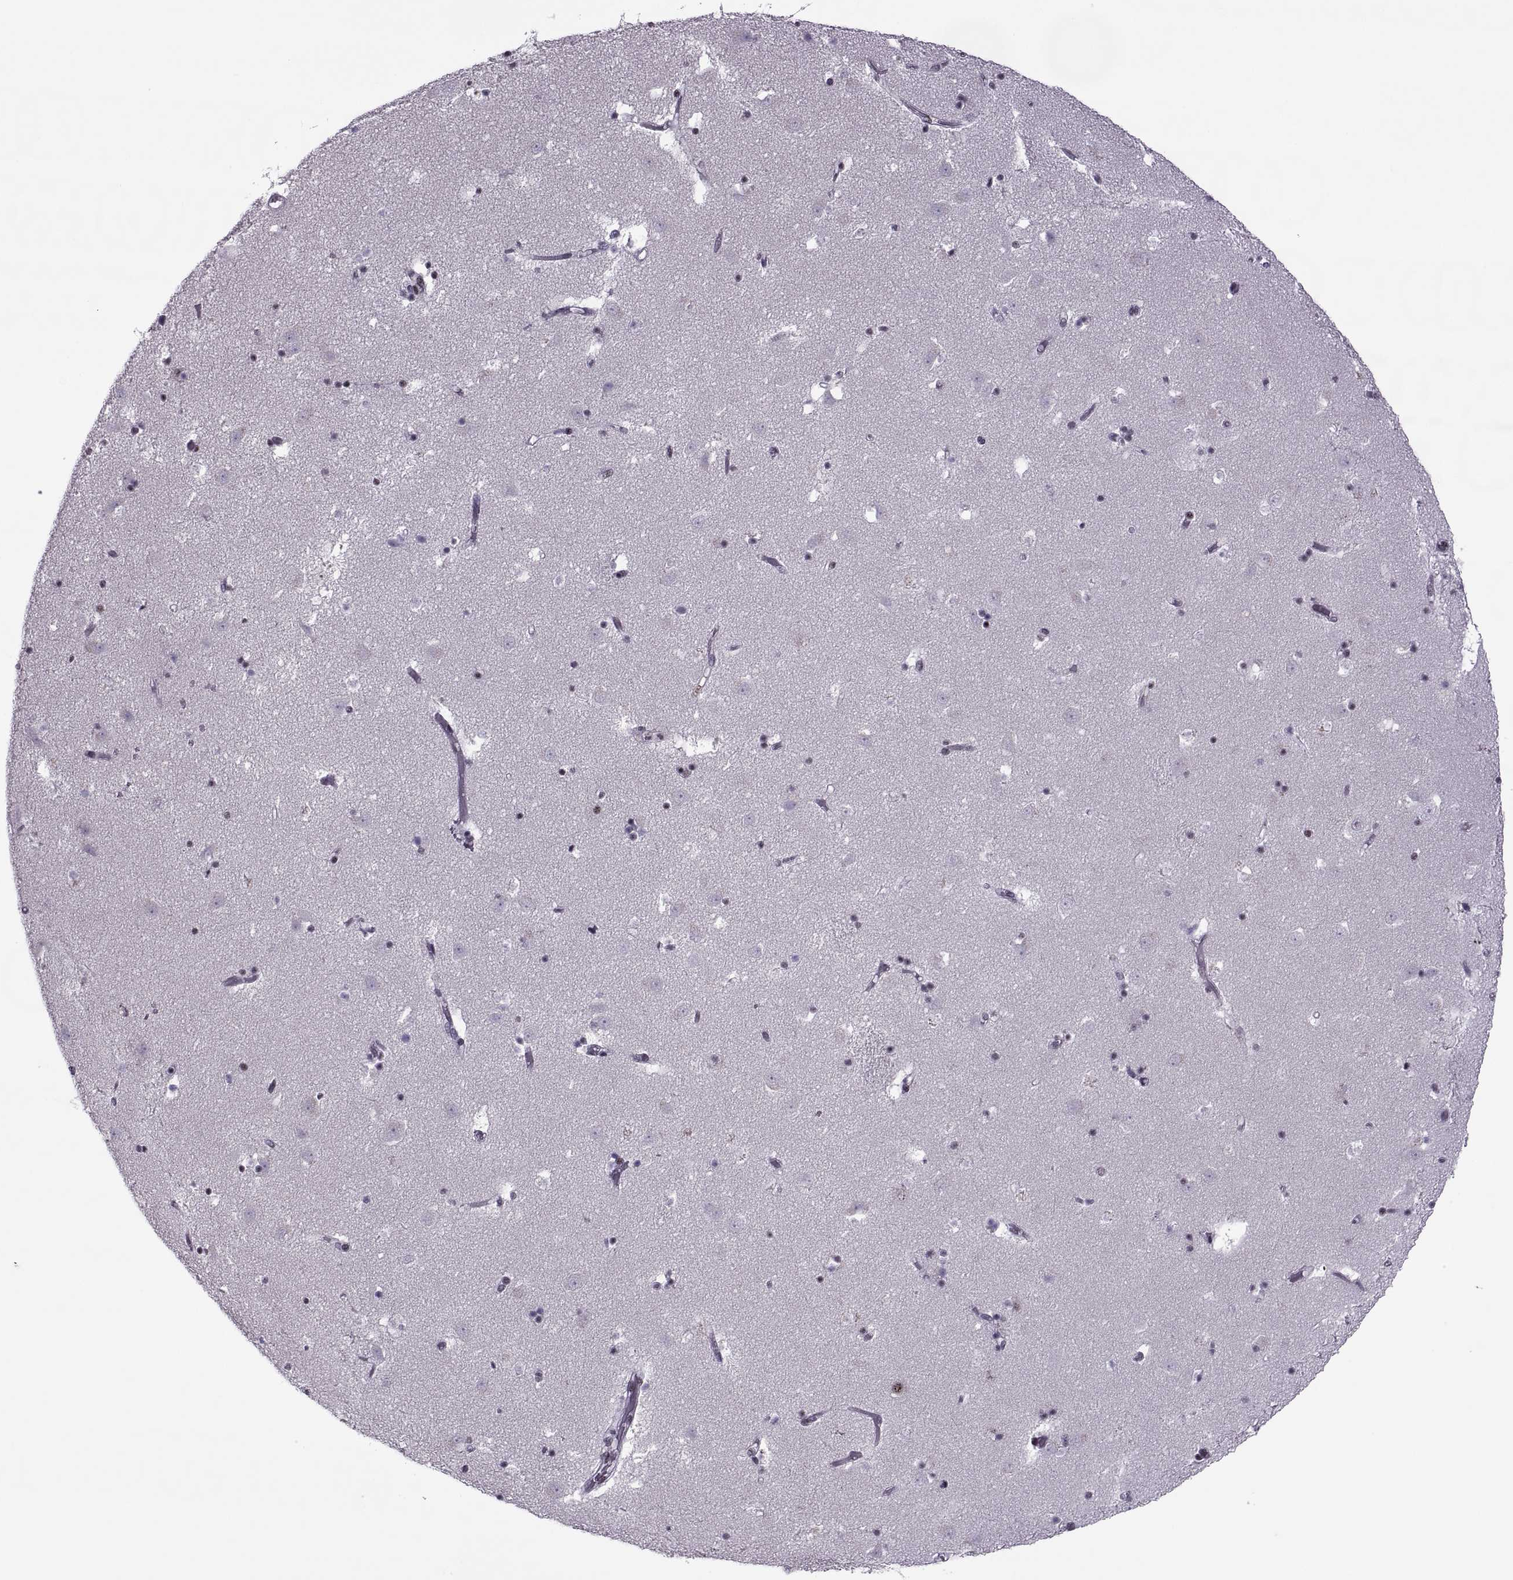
{"staining": {"intensity": "weak", "quantity": "<25%", "location": "nuclear"}, "tissue": "caudate", "cell_type": "Glial cells", "image_type": "normal", "snomed": [{"axis": "morphology", "description": "Normal tissue, NOS"}, {"axis": "topography", "description": "Lateral ventricle wall"}], "caption": "DAB immunohistochemical staining of unremarkable human caudate reveals no significant expression in glial cells. (DAB (3,3'-diaminobenzidine) immunohistochemistry (IHC) visualized using brightfield microscopy, high magnification).", "gene": "MAGEA4", "patient": {"sex": "female", "age": 42}}